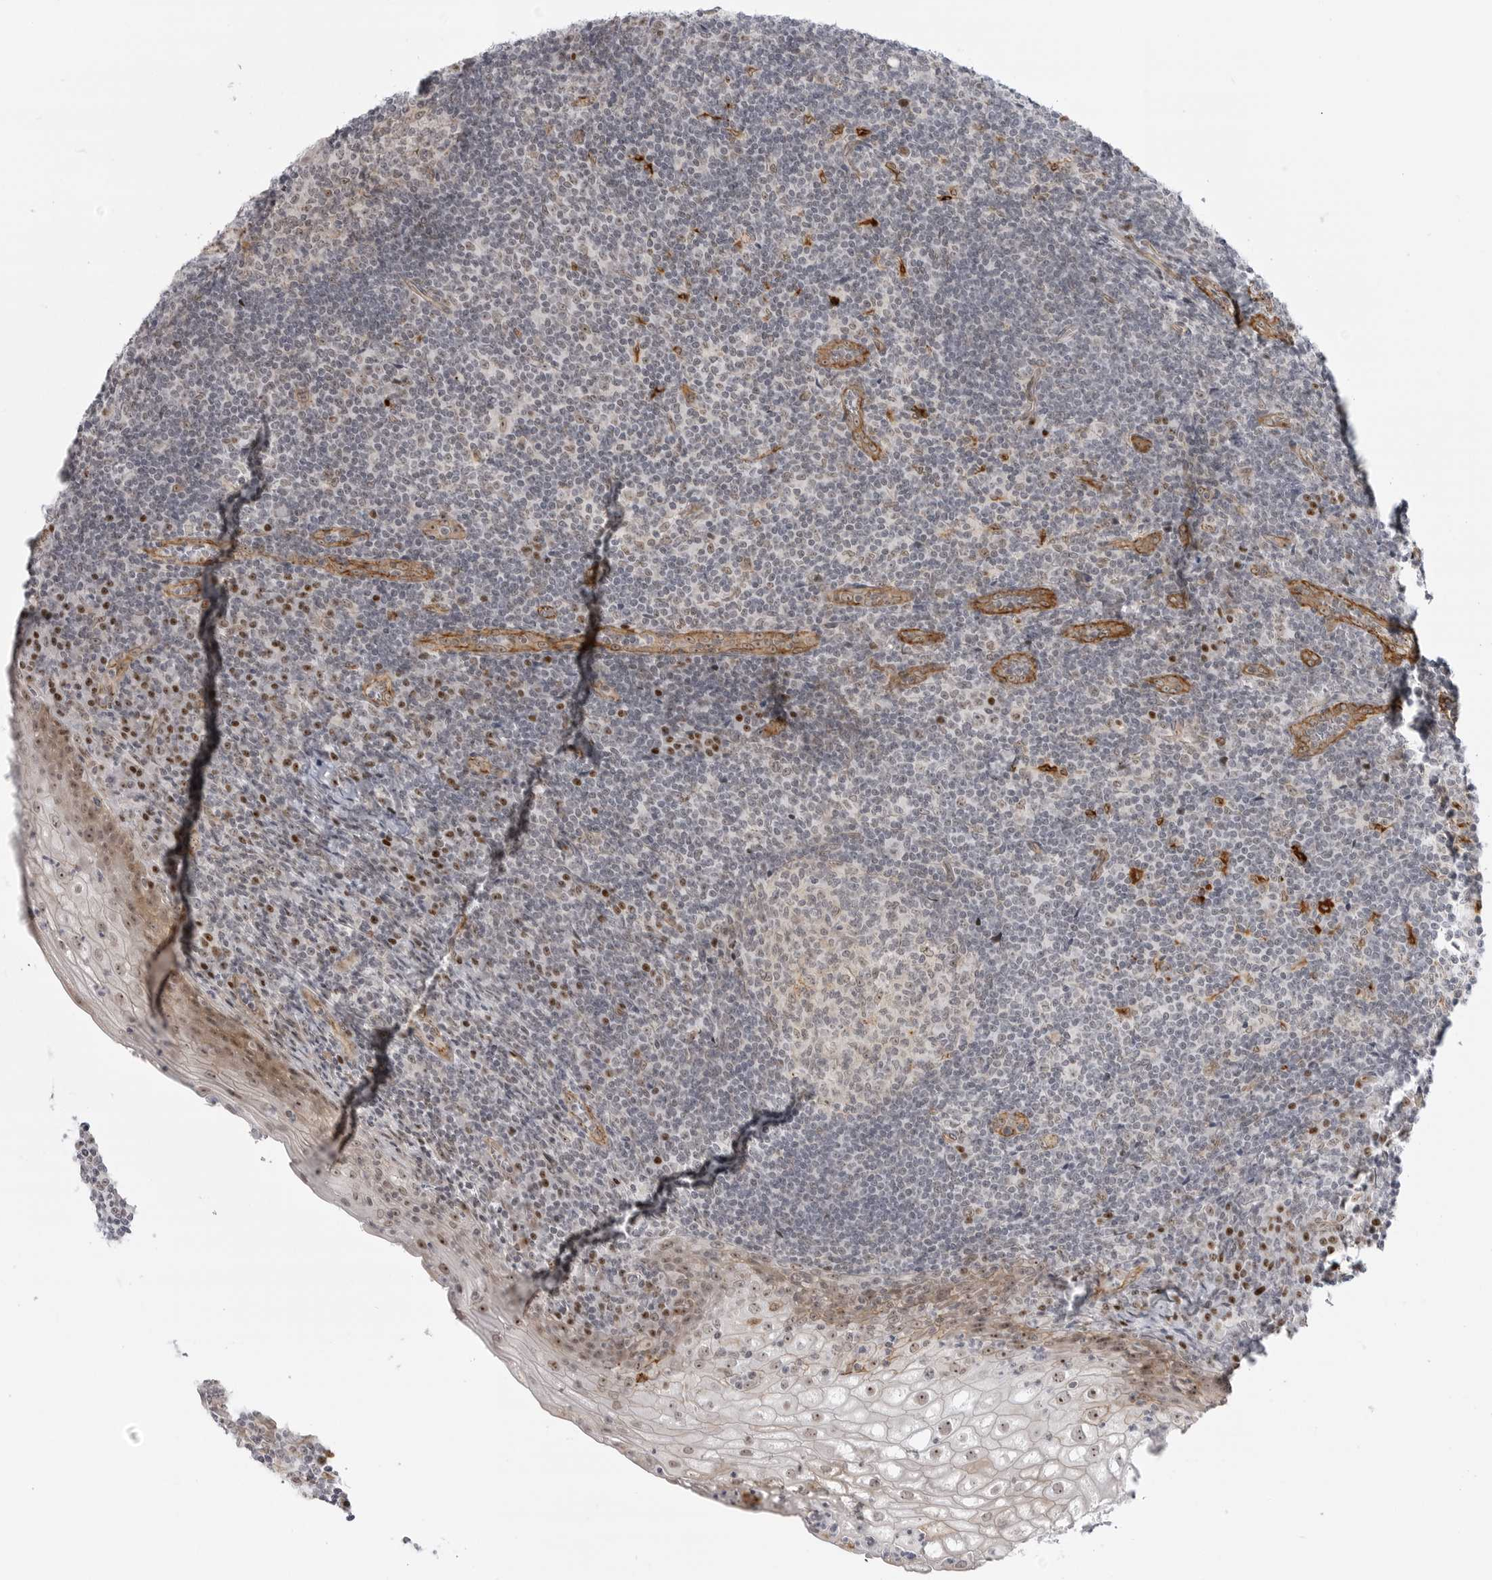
{"staining": {"intensity": "negative", "quantity": "none", "location": "none"}, "tissue": "tonsil", "cell_type": "Germinal center cells", "image_type": "normal", "snomed": [{"axis": "morphology", "description": "Normal tissue, NOS"}, {"axis": "topography", "description": "Tonsil"}], "caption": "DAB (3,3'-diaminobenzidine) immunohistochemical staining of benign human tonsil shows no significant expression in germinal center cells. (Immunohistochemistry (ihc), brightfield microscopy, high magnification).", "gene": "CEP295NL", "patient": {"sex": "male", "age": 37}}